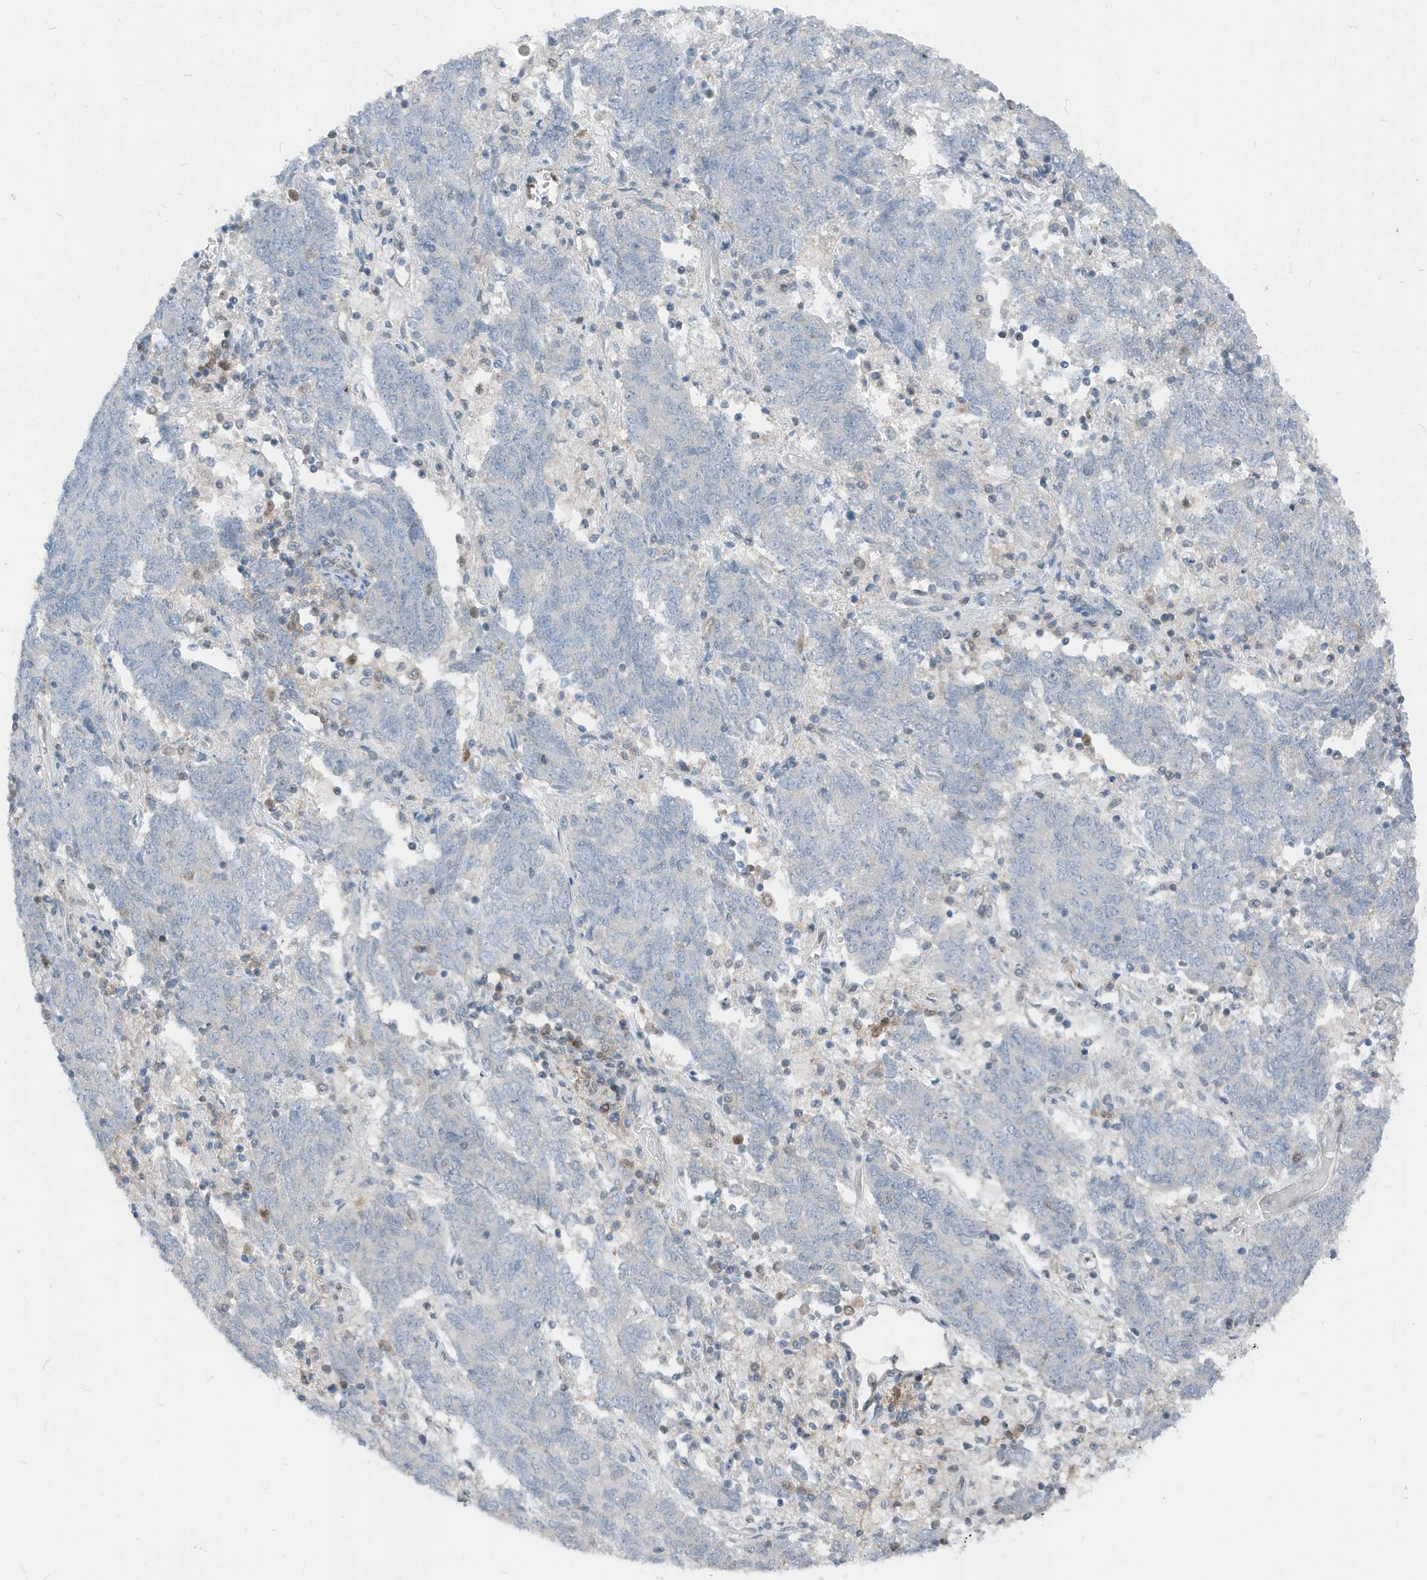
{"staining": {"intensity": "negative", "quantity": "none", "location": "none"}, "tissue": "endometrial cancer", "cell_type": "Tumor cells", "image_type": "cancer", "snomed": [{"axis": "morphology", "description": "Adenocarcinoma, NOS"}, {"axis": "topography", "description": "Endometrium"}], "caption": "Protein analysis of endometrial adenocarcinoma demonstrates no significant expression in tumor cells. (Brightfield microscopy of DAB (3,3'-diaminobenzidine) immunohistochemistry (IHC) at high magnification).", "gene": "NCOA7", "patient": {"sex": "female", "age": 80}}